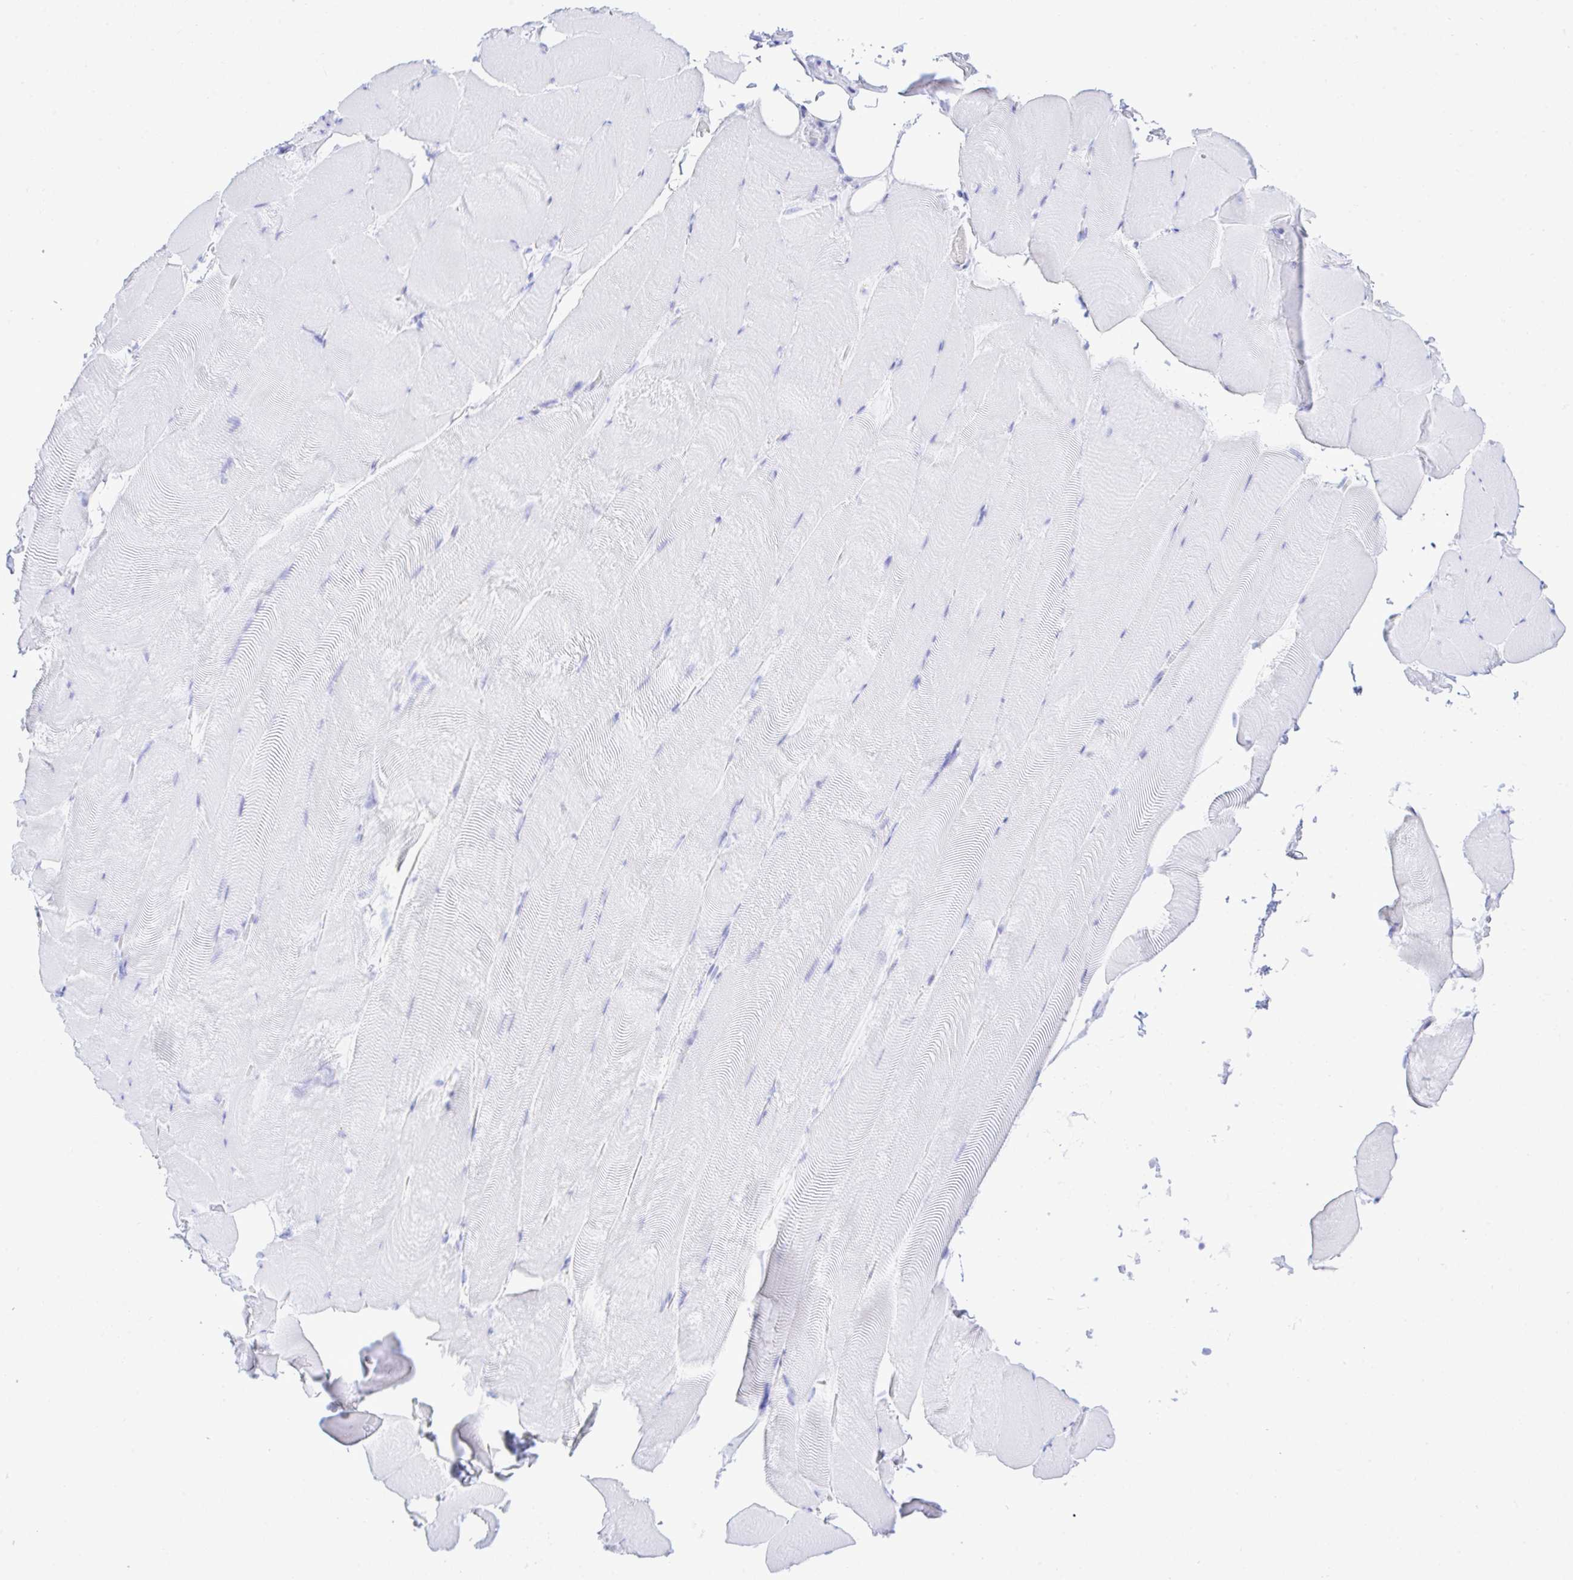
{"staining": {"intensity": "negative", "quantity": "none", "location": "none"}, "tissue": "skeletal muscle", "cell_type": "Myocytes", "image_type": "normal", "snomed": [{"axis": "morphology", "description": "Normal tissue, NOS"}, {"axis": "topography", "description": "Skeletal muscle"}], "caption": "Myocytes are negative for brown protein staining in benign skeletal muscle. The staining is performed using DAB (3,3'-diaminobenzidine) brown chromogen with nuclei counter-stained in using hematoxylin.", "gene": "SELENOV", "patient": {"sex": "female", "age": 64}}